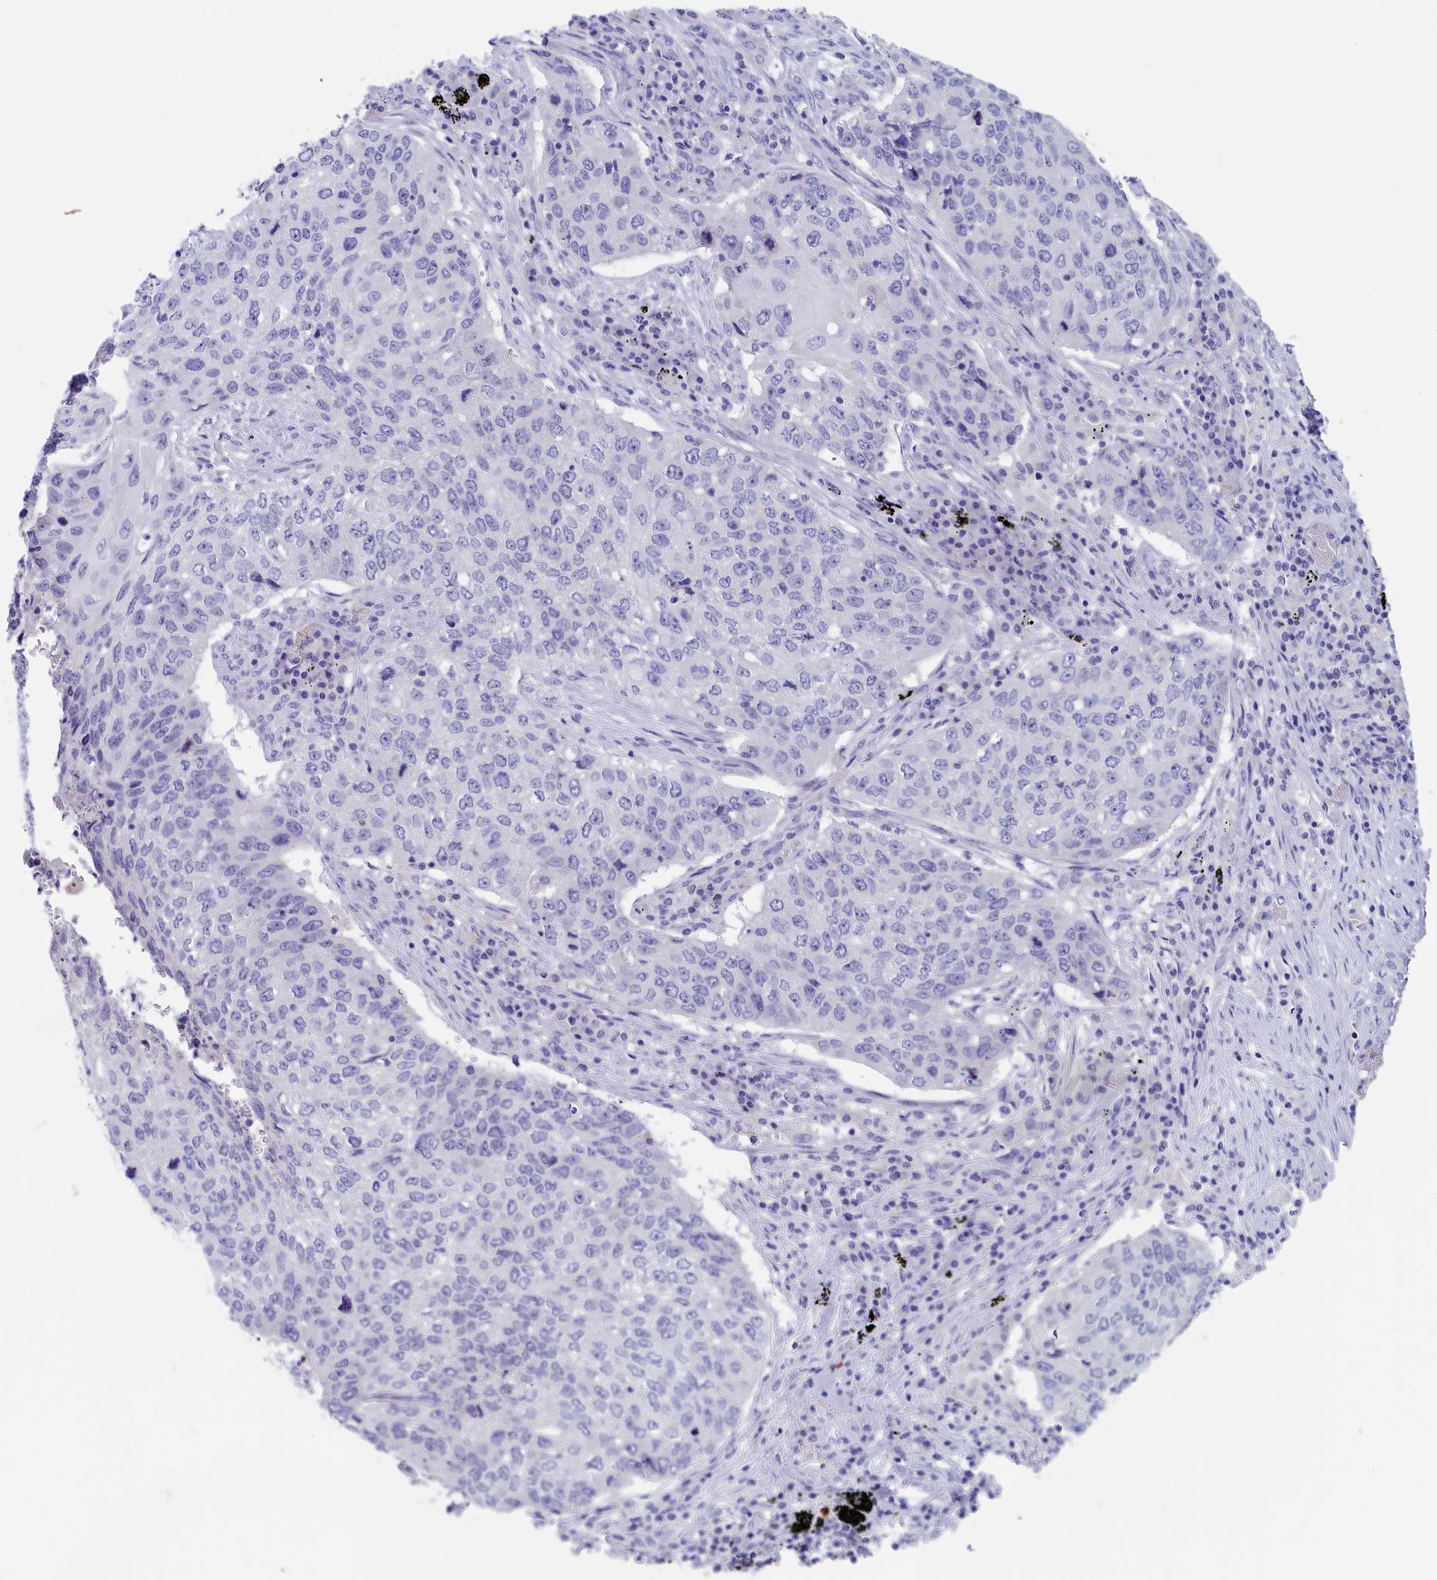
{"staining": {"intensity": "negative", "quantity": "none", "location": "none"}, "tissue": "lung cancer", "cell_type": "Tumor cells", "image_type": "cancer", "snomed": [{"axis": "morphology", "description": "Squamous cell carcinoma, NOS"}, {"axis": "topography", "description": "Lung"}], "caption": "Lung cancer was stained to show a protein in brown. There is no significant expression in tumor cells.", "gene": "ANKRD2", "patient": {"sex": "female", "age": 63}}